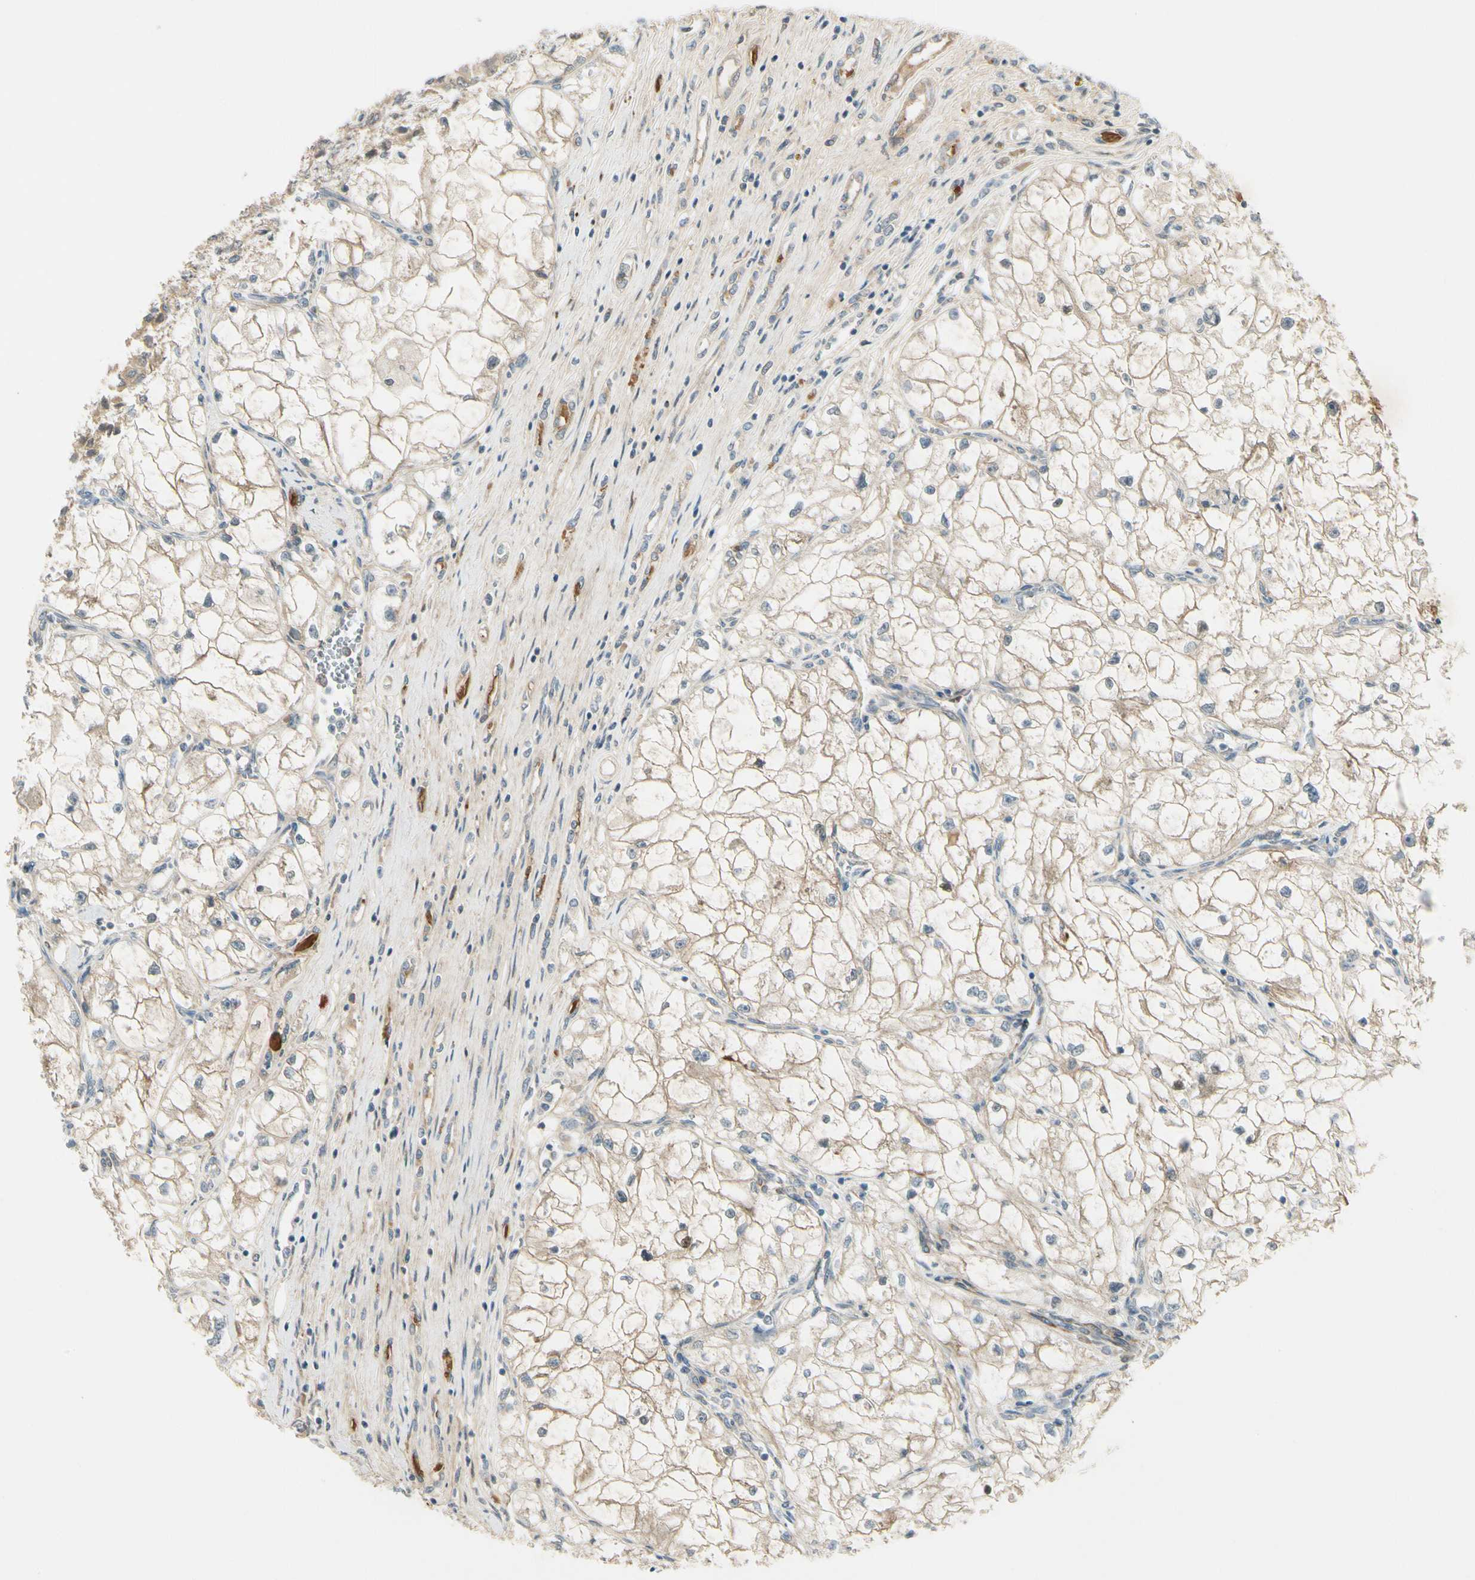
{"staining": {"intensity": "negative", "quantity": "none", "location": "none"}, "tissue": "renal cancer", "cell_type": "Tumor cells", "image_type": "cancer", "snomed": [{"axis": "morphology", "description": "Adenocarcinoma, NOS"}, {"axis": "topography", "description": "Kidney"}], "caption": "Immunohistochemical staining of renal cancer (adenocarcinoma) reveals no significant positivity in tumor cells.", "gene": "EPHB3", "patient": {"sex": "female", "age": 70}}